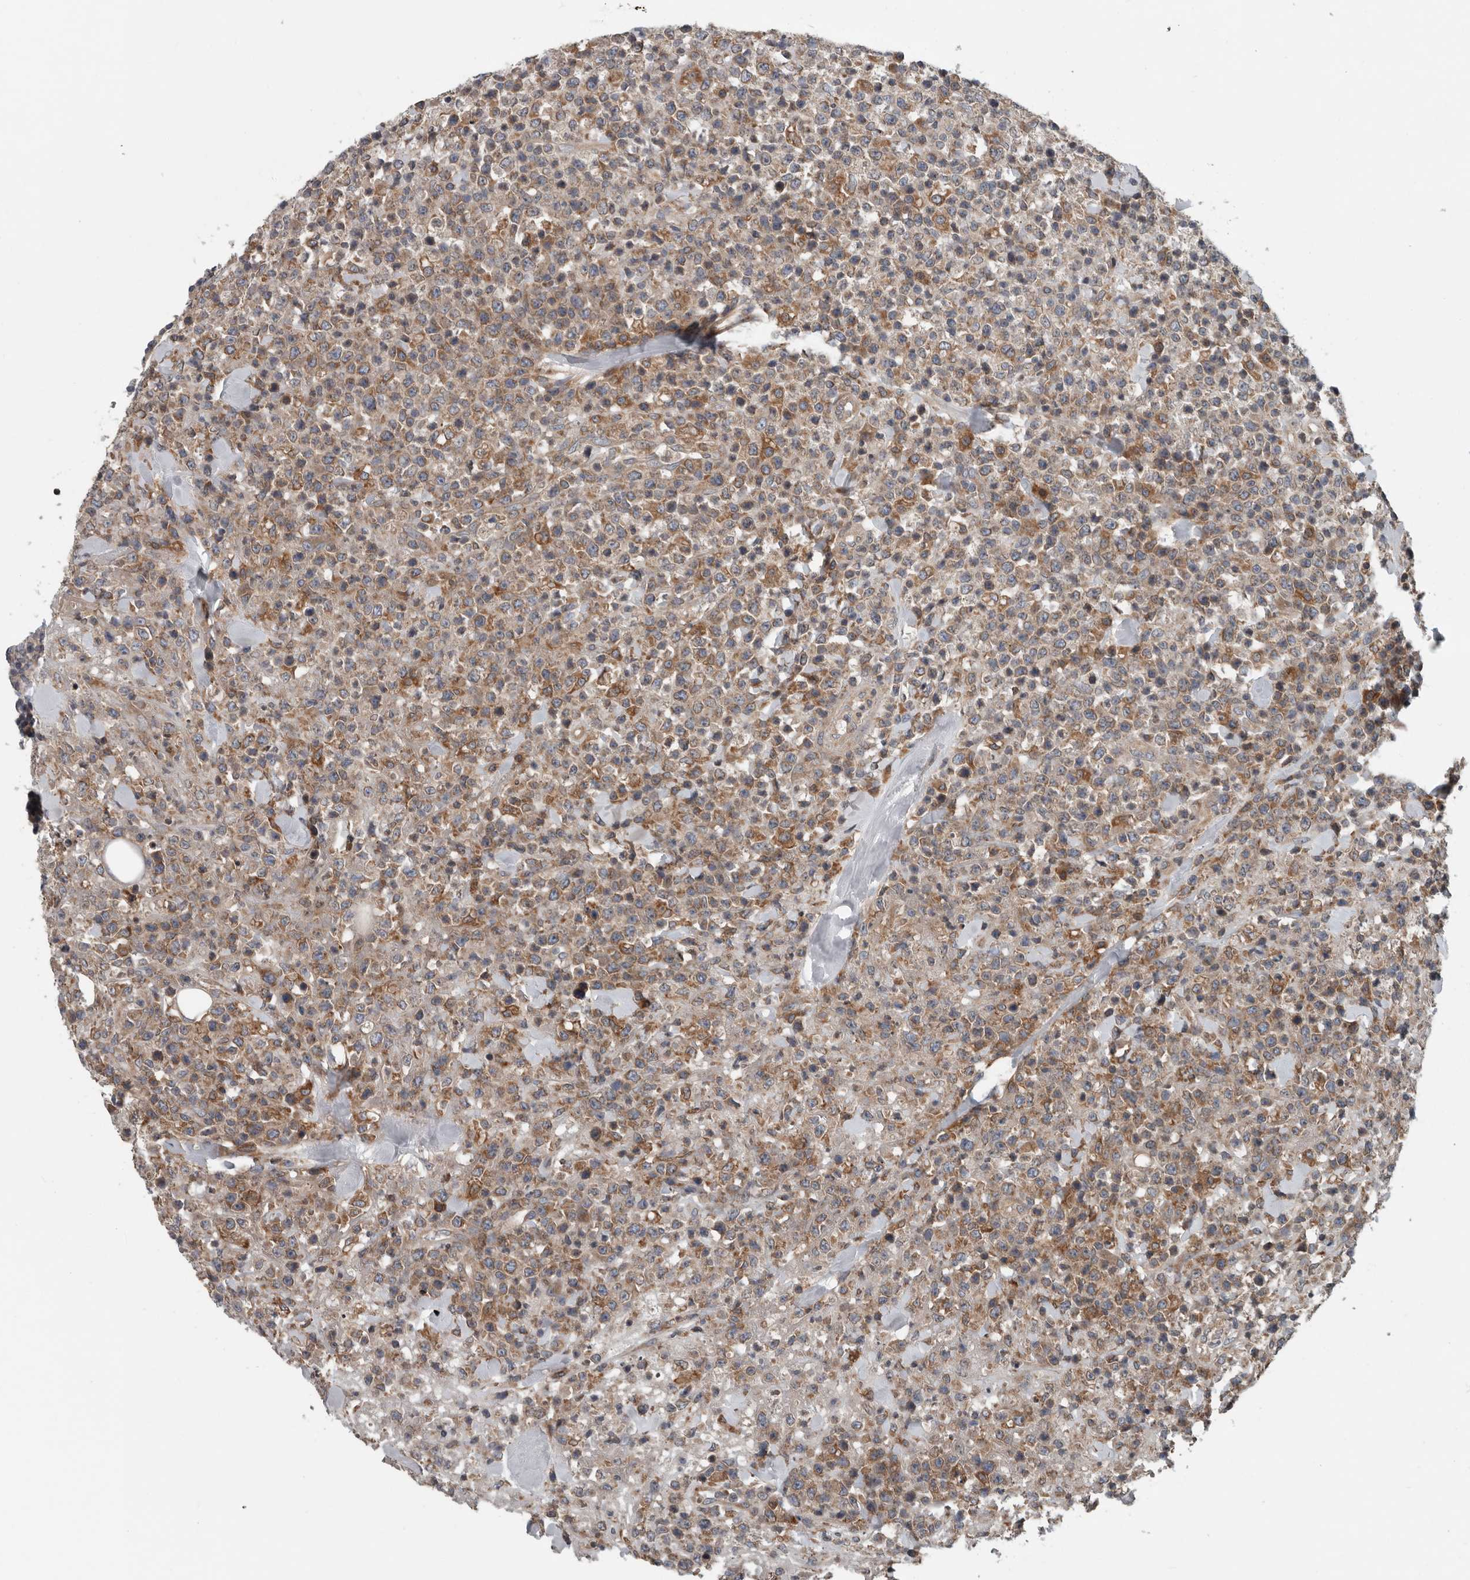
{"staining": {"intensity": "moderate", "quantity": ">75%", "location": "cytoplasmic/membranous"}, "tissue": "lymphoma", "cell_type": "Tumor cells", "image_type": "cancer", "snomed": [{"axis": "morphology", "description": "Malignant lymphoma, non-Hodgkin's type, High grade"}, {"axis": "topography", "description": "Colon"}], "caption": "Approximately >75% of tumor cells in human high-grade malignant lymphoma, non-Hodgkin's type reveal moderate cytoplasmic/membranous protein expression as visualized by brown immunohistochemical staining.", "gene": "TMEM199", "patient": {"sex": "female", "age": 53}}